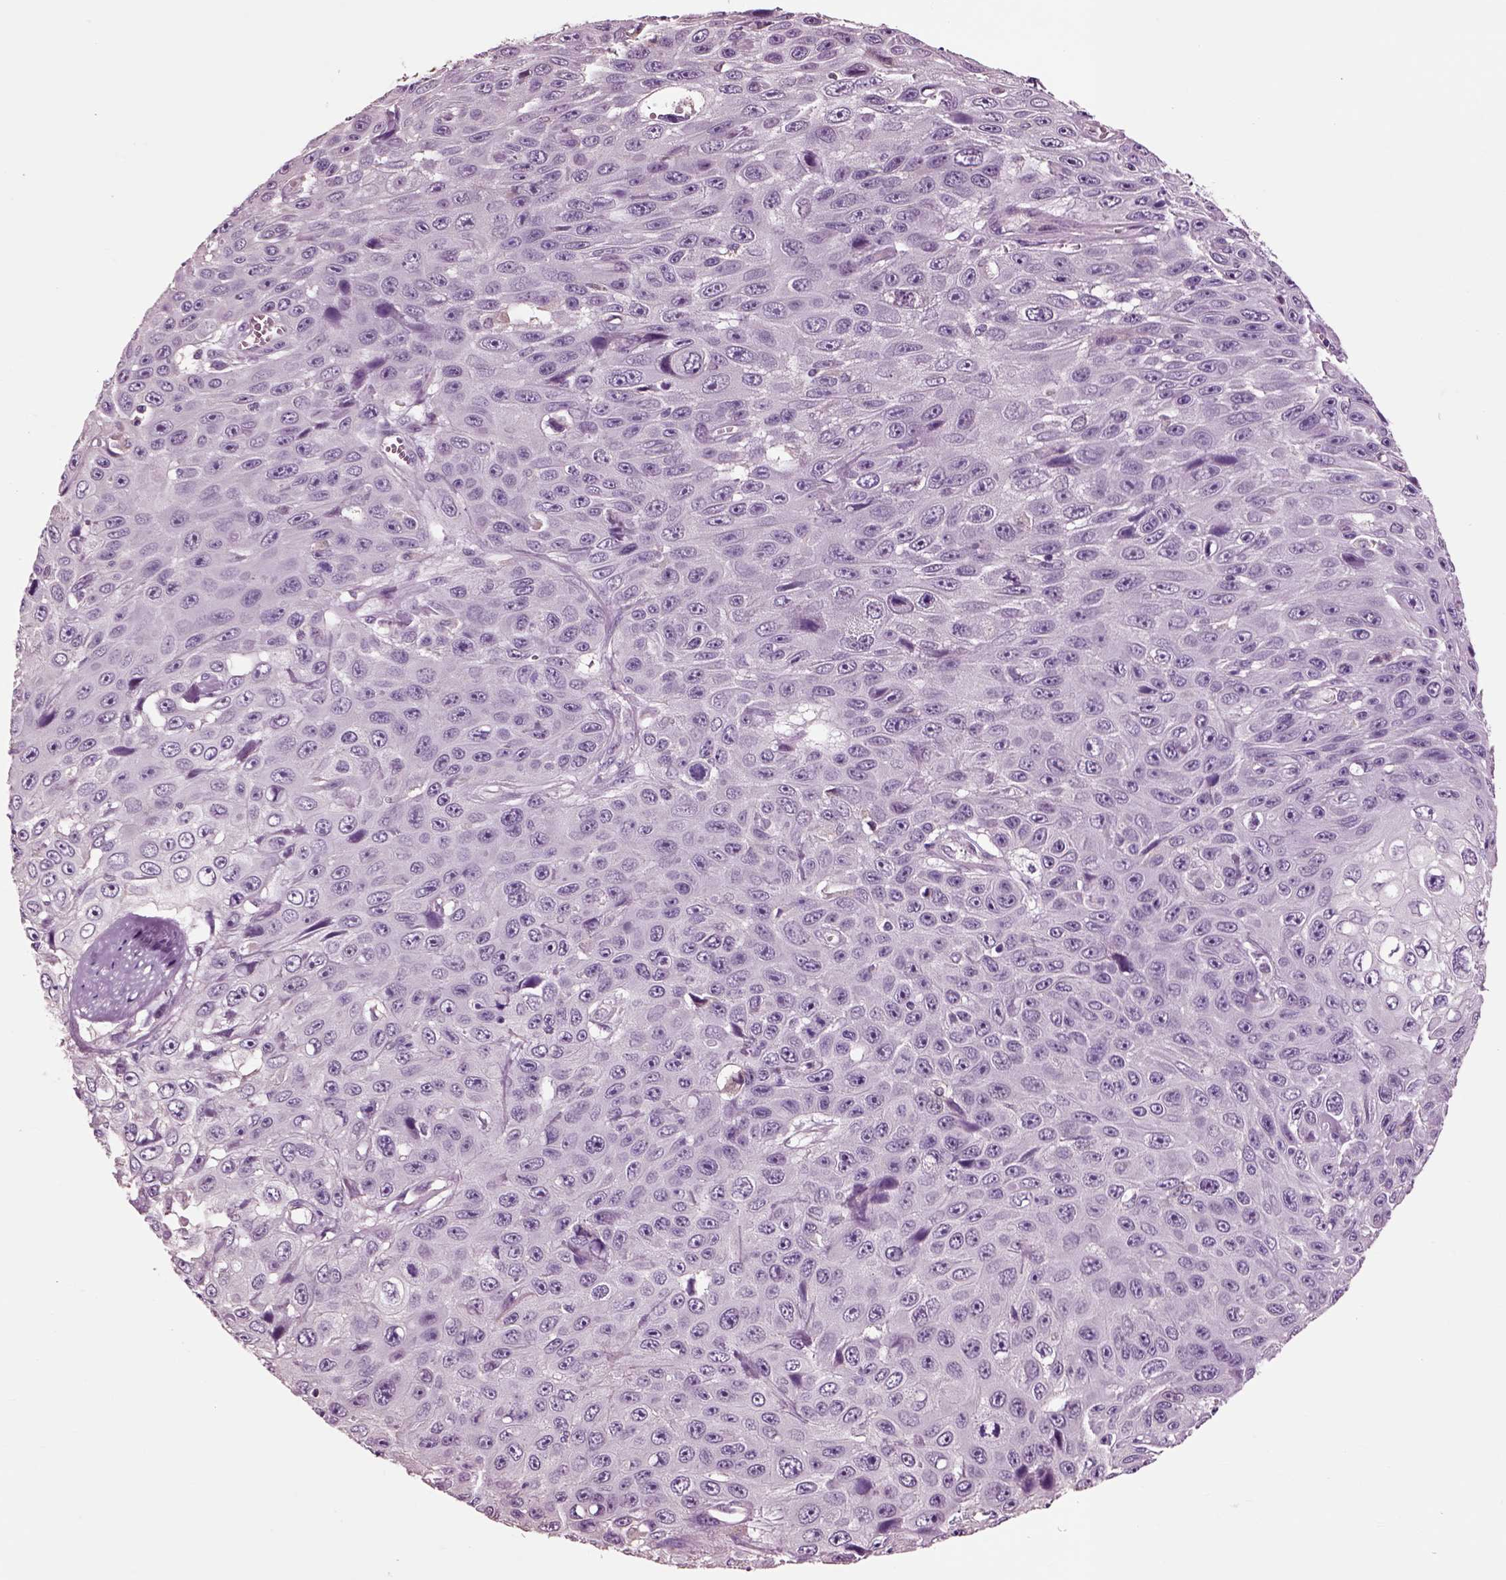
{"staining": {"intensity": "negative", "quantity": "none", "location": "none"}, "tissue": "skin cancer", "cell_type": "Tumor cells", "image_type": "cancer", "snomed": [{"axis": "morphology", "description": "Squamous cell carcinoma, NOS"}, {"axis": "topography", "description": "Skin"}], "caption": "This is an immunohistochemistry micrograph of skin cancer (squamous cell carcinoma). There is no staining in tumor cells.", "gene": "CHGB", "patient": {"sex": "male", "age": 82}}